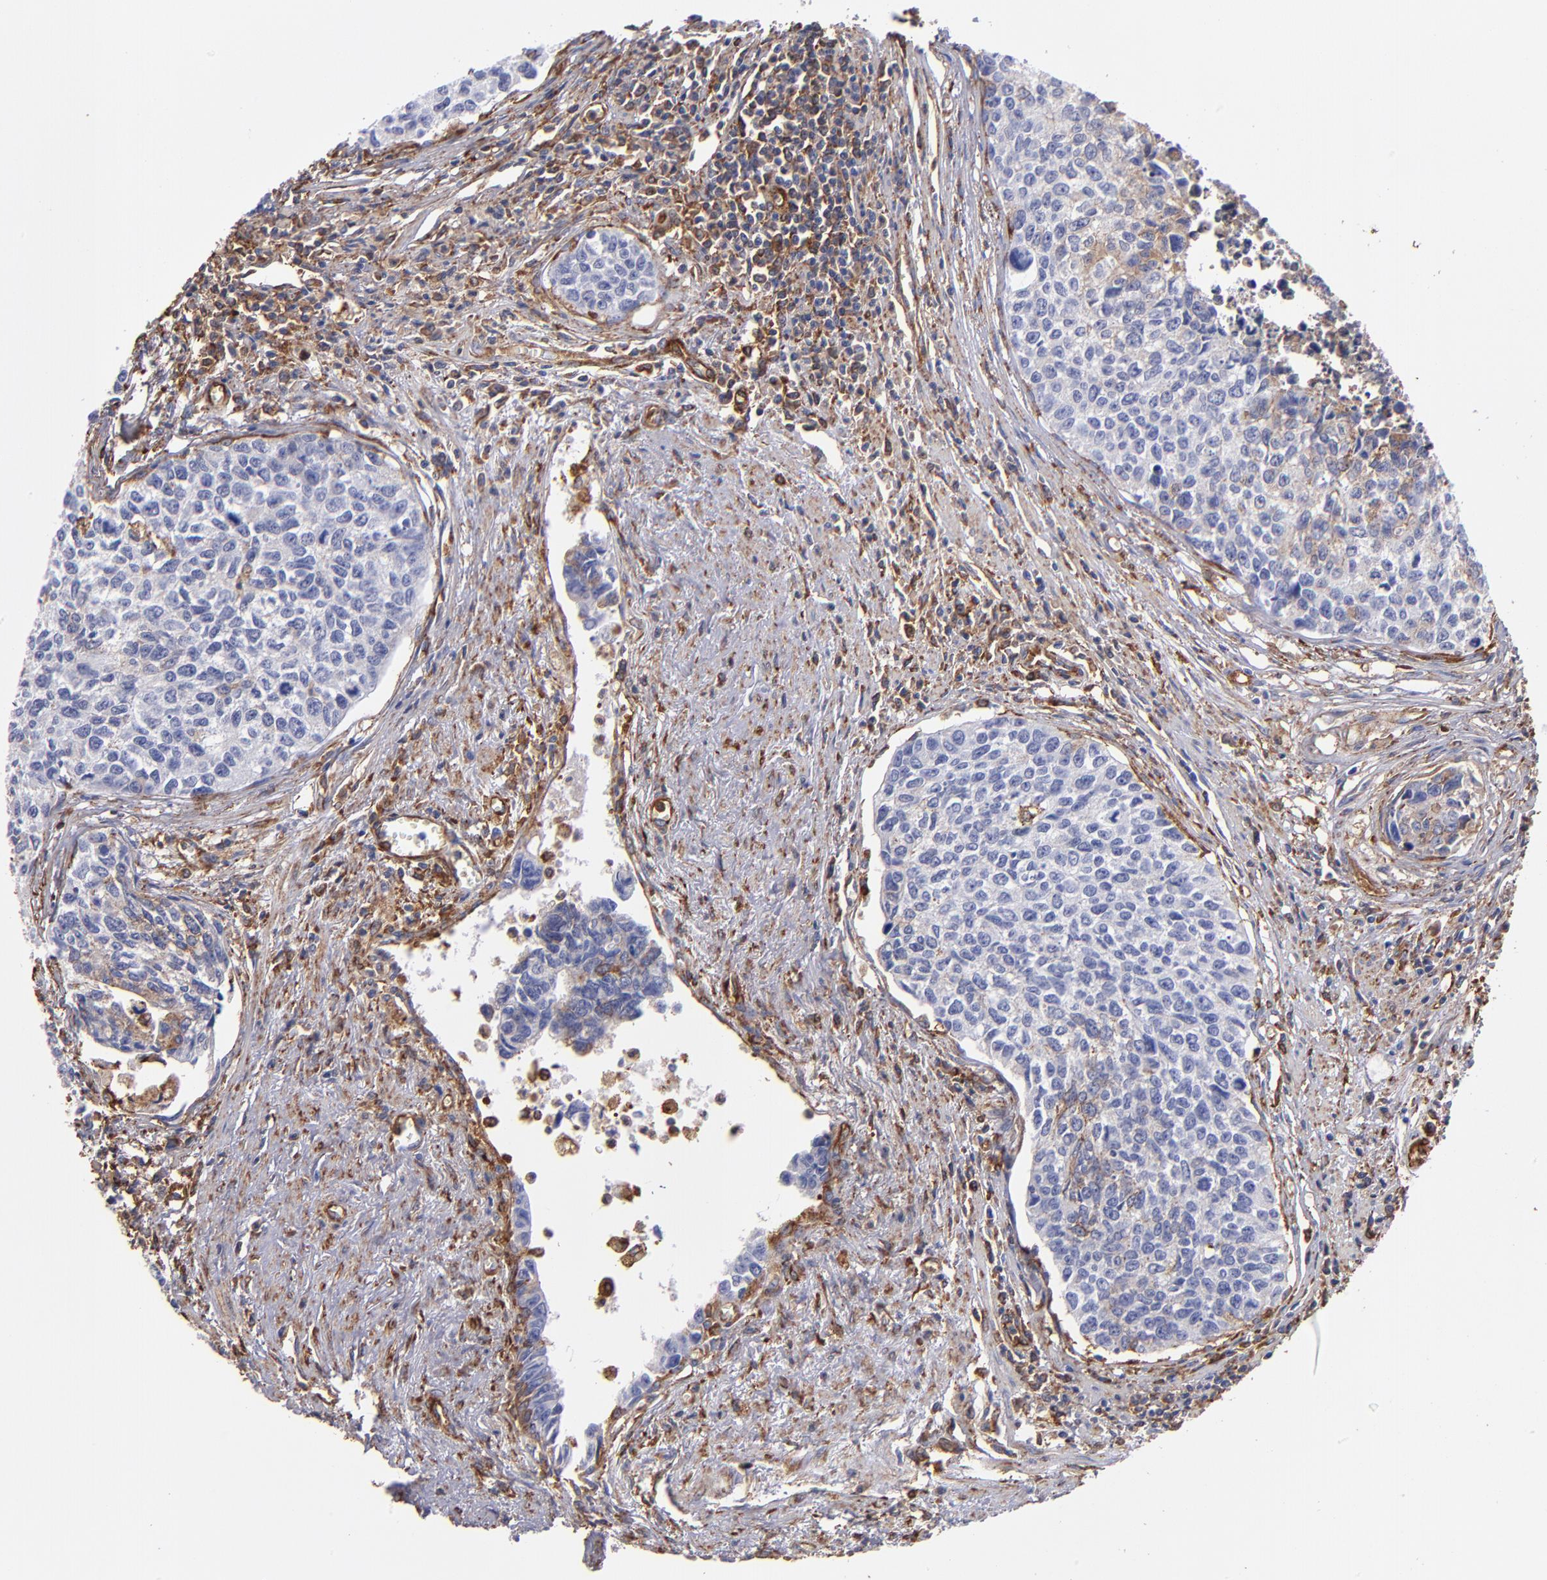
{"staining": {"intensity": "negative", "quantity": "none", "location": "none"}, "tissue": "urothelial cancer", "cell_type": "Tumor cells", "image_type": "cancer", "snomed": [{"axis": "morphology", "description": "Urothelial carcinoma, High grade"}, {"axis": "topography", "description": "Urinary bladder"}], "caption": "Immunohistochemical staining of human urothelial cancer reveals no significant positivity in tumor cells. Brightfield microscopy of immunohistochemistry stained with DAB (3,3'-diaminobenzidine) (brown) and hematoxylin (blue), captured at high magnification.", "gene": "MVP", "patient": {"sex": "male", "age": 81}}